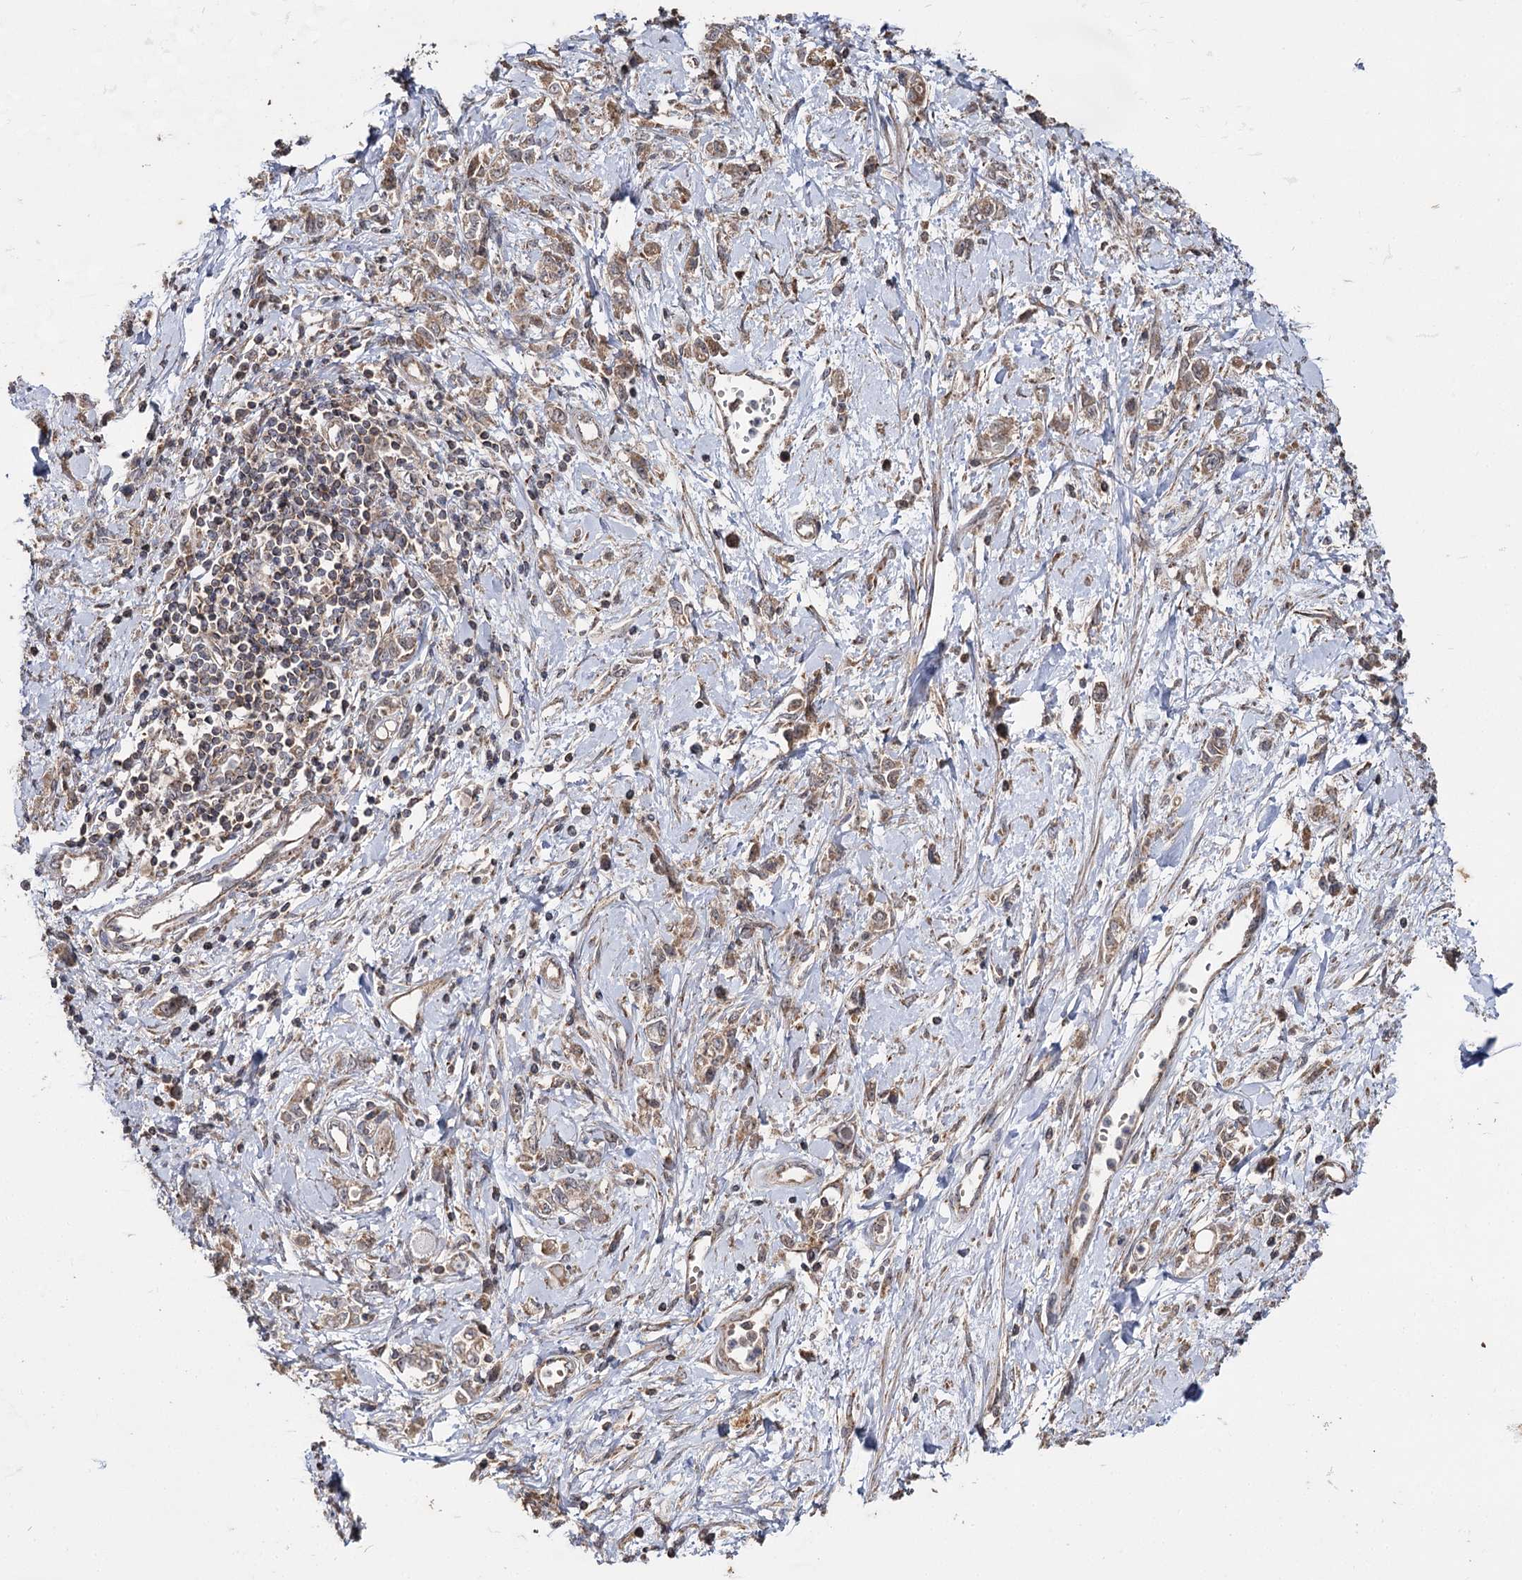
{"staining": {"intensity": "moderate", "quantity": "25%-75%", "location": "cytoplasmic/membranous"}, "tissue": "stomach cancer", "cell_type": "Tumor cells", "image_type": "cancer", "snomed": [{"axis": "morphology", "description": "Adenocarcinoma, NOS"}, {"axis": "topography", "description": "Stomach"}], "caption": "Protein staining of stomach cancer tissue displays moderate cytoplasmic/membranous staining in approximately 25%-75% of tumor cells.", "gene": "MINDY3", "patient": {"sex": "female", "age": 76}}